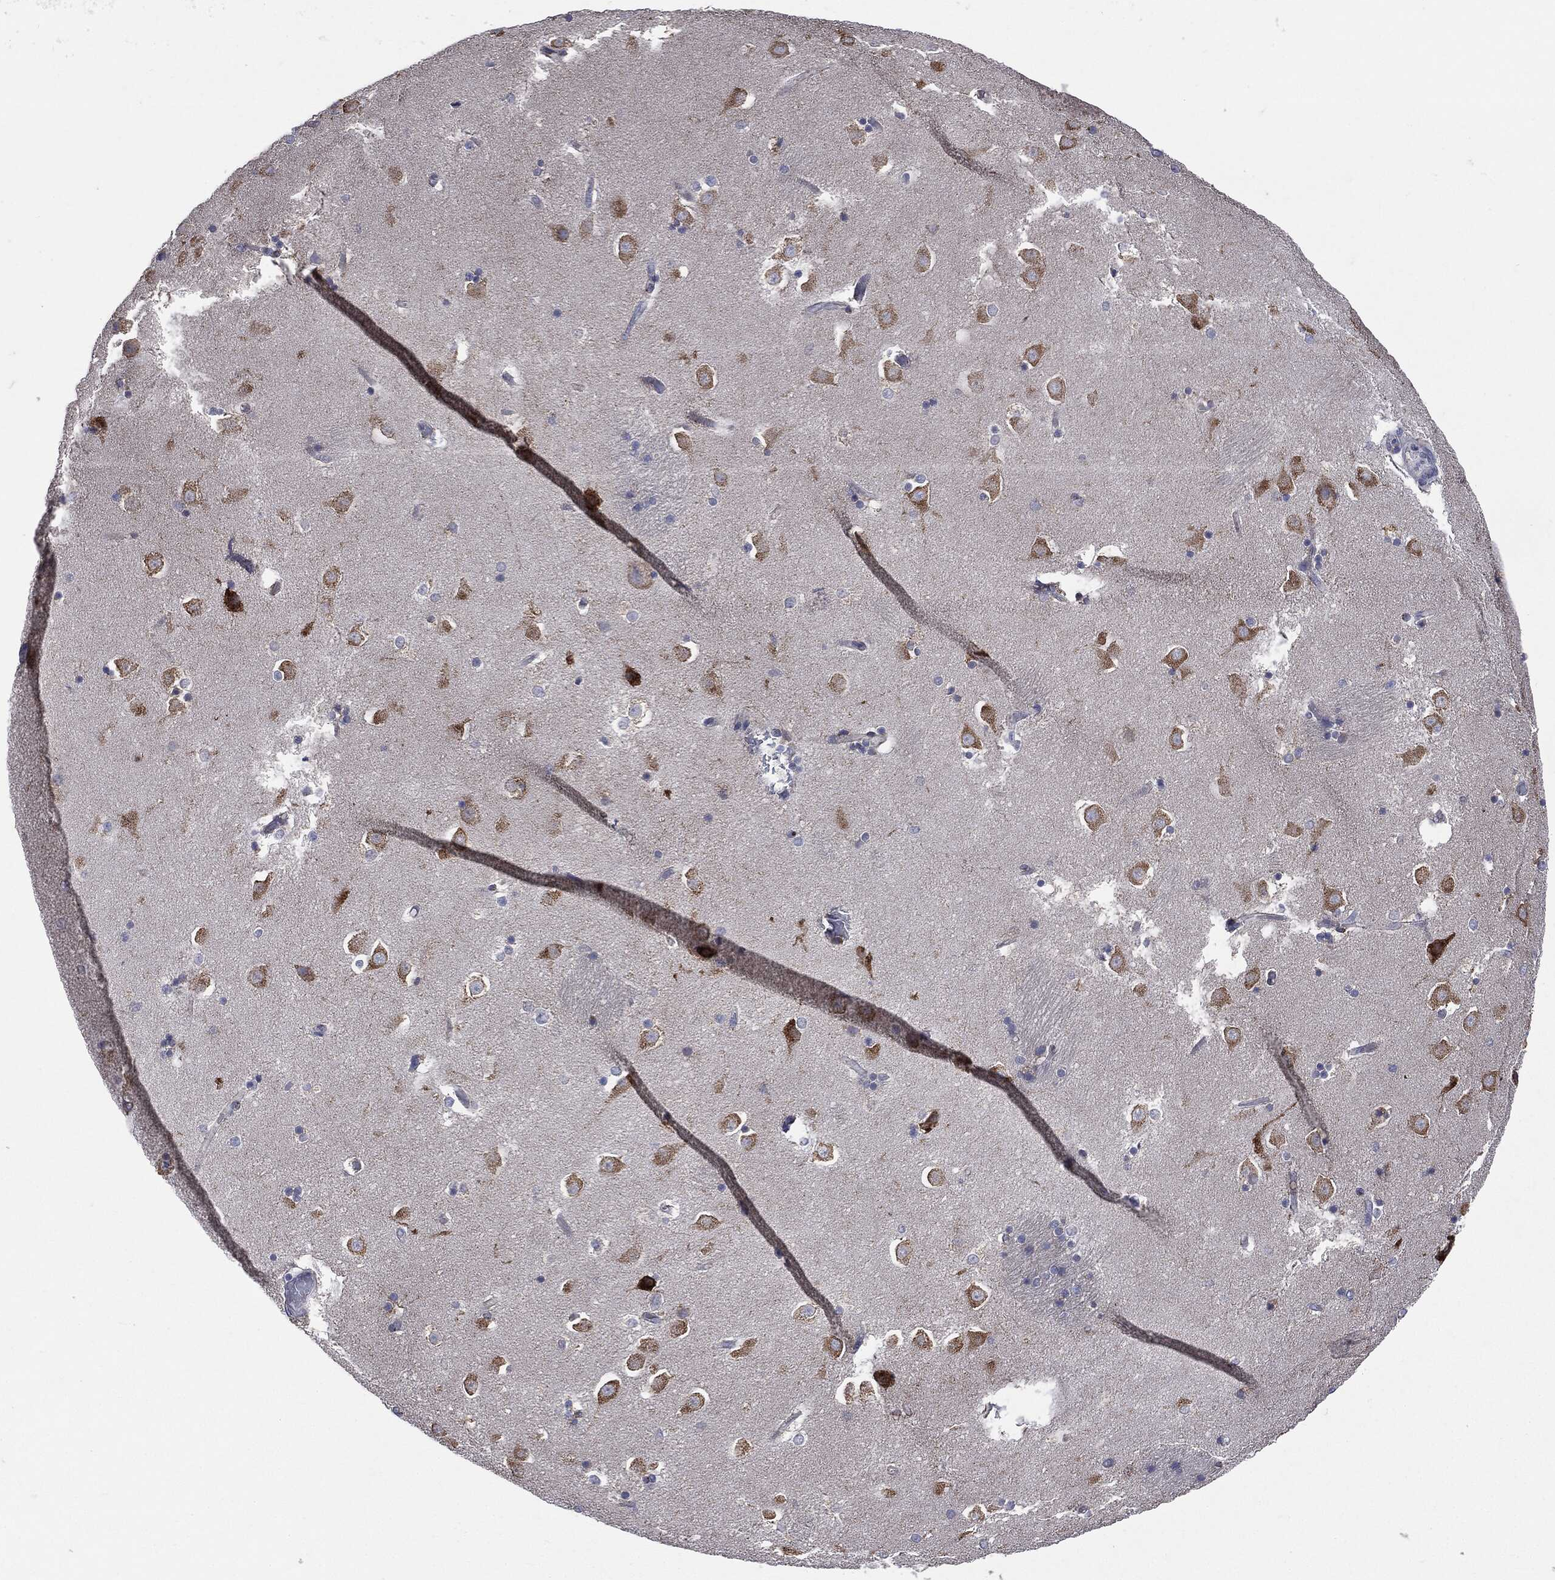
{"staining": {"intensity": "negative", "quantity": "none", "location": "none"}, "tissue": "caudate", "cell_type": "Glial cells", "image_type": "normal", "snomed": [{"axis": "morphology", "description": "Normal tissue, NOS"}, {"axis": "topography", "description": "Lateral ventricle wall"}], "caption": "There is no significant positivity in glial cells of caudate.", "gene": "PTGS2", "patient": {"sex": "male", "age": 51}}